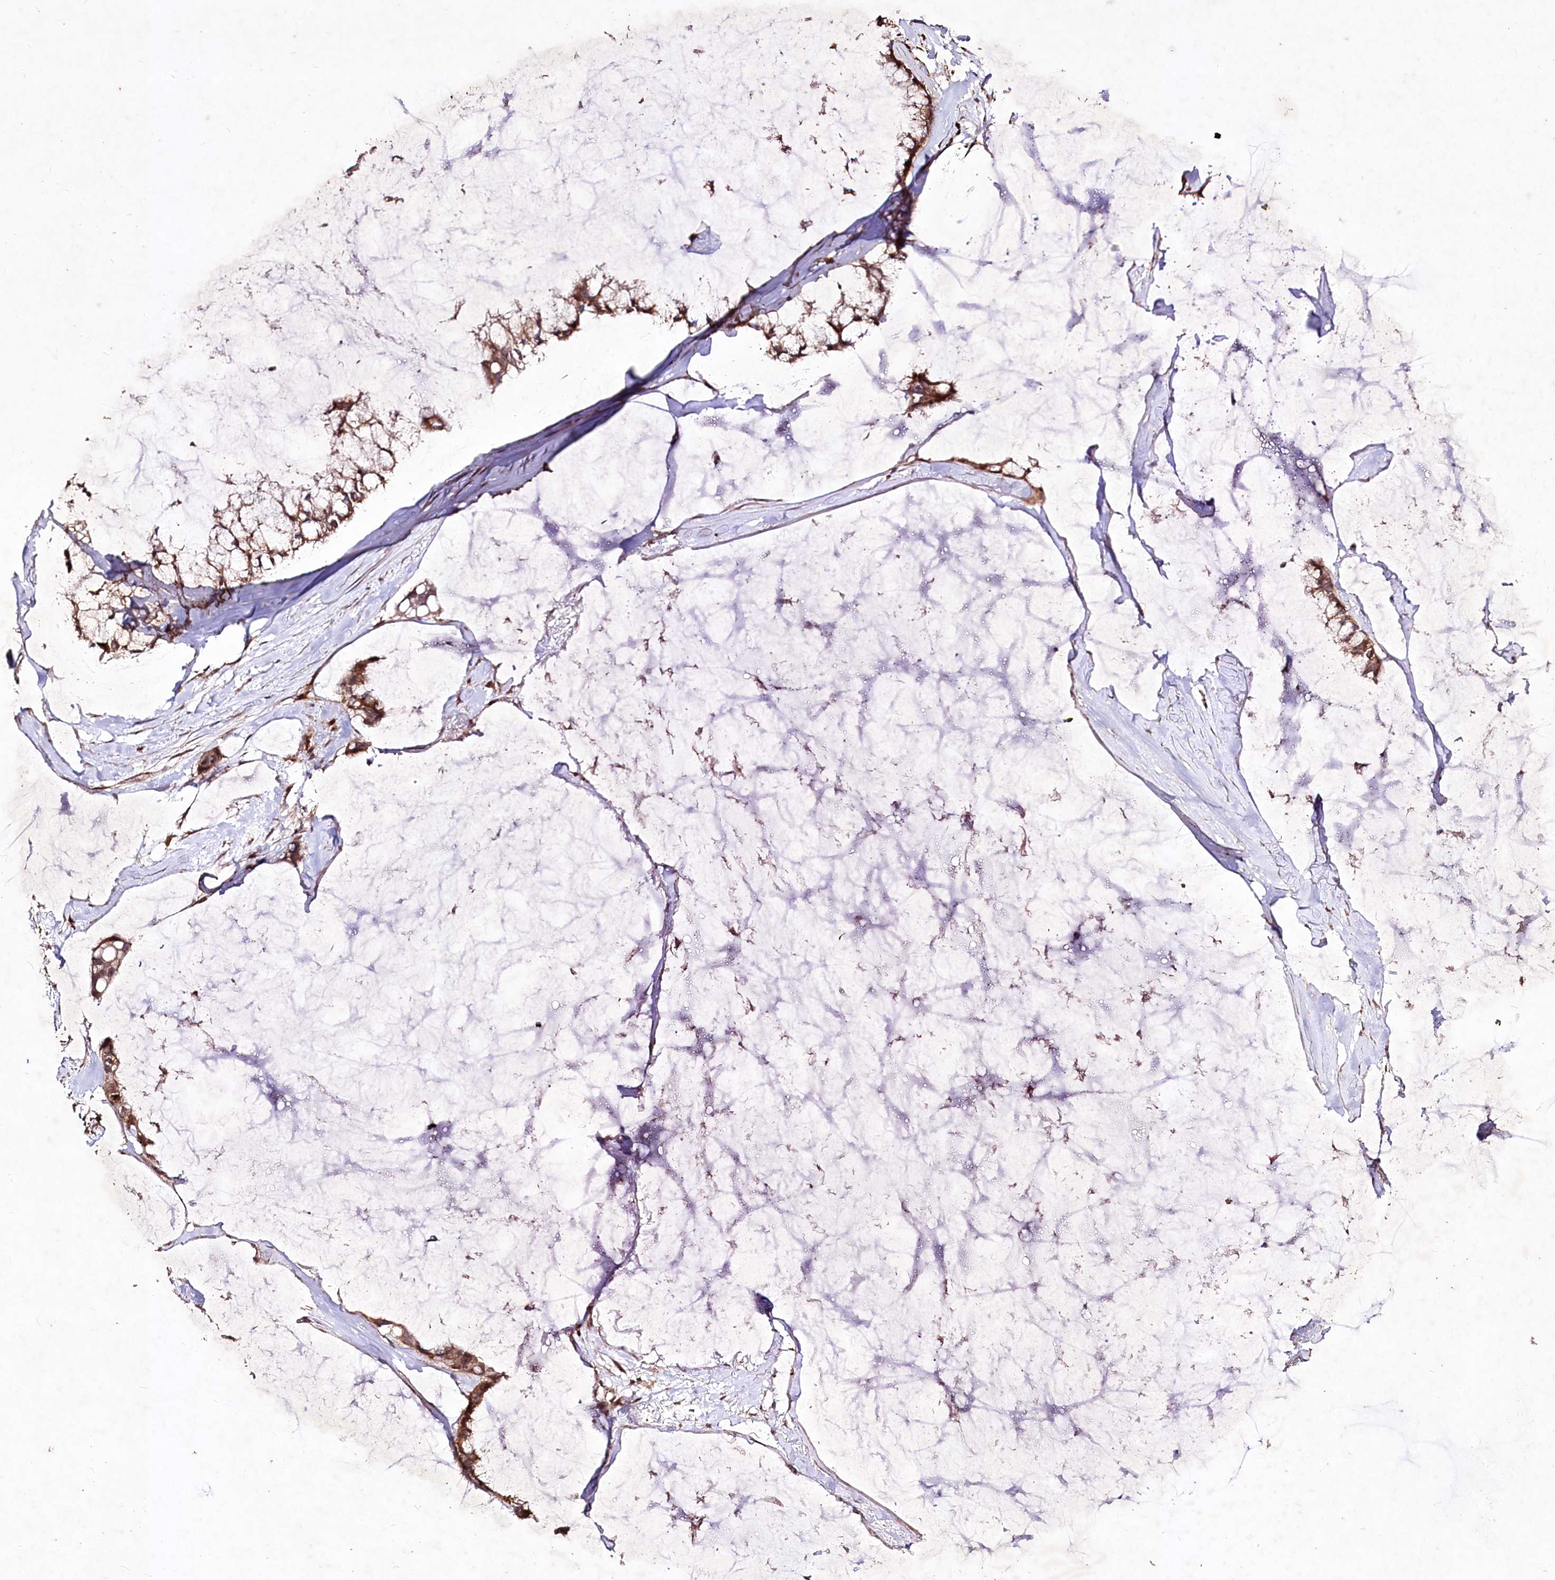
{"staining": {"intensity": "moderate", "quantity": ">75%", "location": "cytoplasmic/membranous"}, "tissue": "ovarian cancer", "cell_type": "Tumor cells", "image_type": "cancer", "snomed": [{"axis": "morphology", "description": "Cystadenocarcinoma, mucinous, NOS"}, {"axis": "topography", "description": "Ovary"}], "caption": "DAB immunohistochemical staining of ovarian cancer (mucinous cystadenocarcinoma) reveals moderate cytoplasmic/membranous protein expression in approximately >75% of tumor cells. The staining was performed using DAB to visualize the protein expression in brown, while the nuclei were stained in blue with hematoxylin (Magnification: 20x).", "gene": "CARD19", "patient": {"sex": "female", "age": 39}}